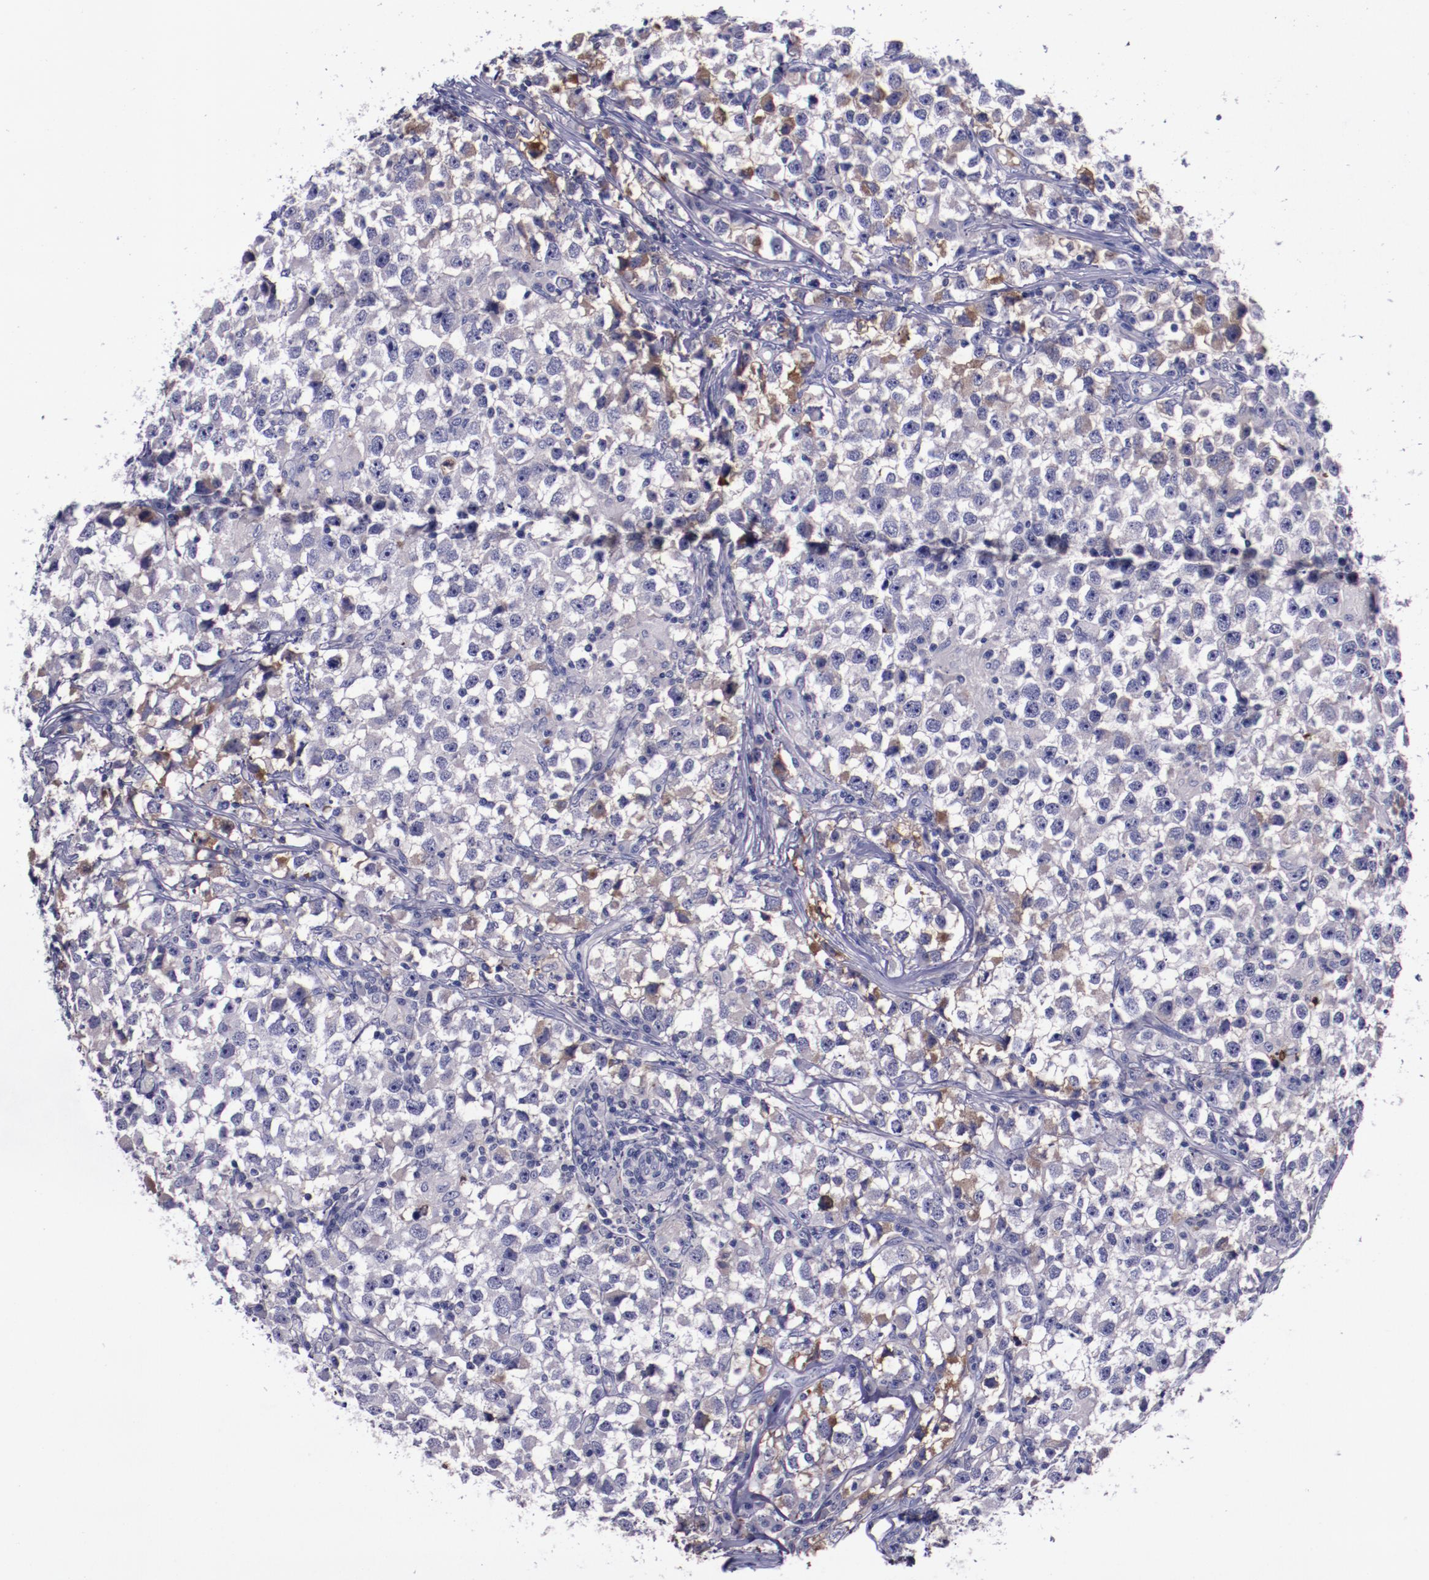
{"staining": {"intensity": "moderate", "quantity": "<25%", "location": "cytoplasmic/membranous"}, "tissue": "testis cancer", "cell_type": "Tumor cells", "image_type": "cancer", "snomed": [{"axis": "morphology", "description": "Seminoma, NOS"}, {"axis": "topography", "description": "Testis"}], "caption": "An immunohistochemistry (IHC) histopathology image of tumor tissue is shown. Protein staining in brown highlights moderate cytoplasmic/membranous positivity in seminoma (testis) within tumor cells.", "gene": "APOH", "patient": {"sex": "male", "age": 33}}